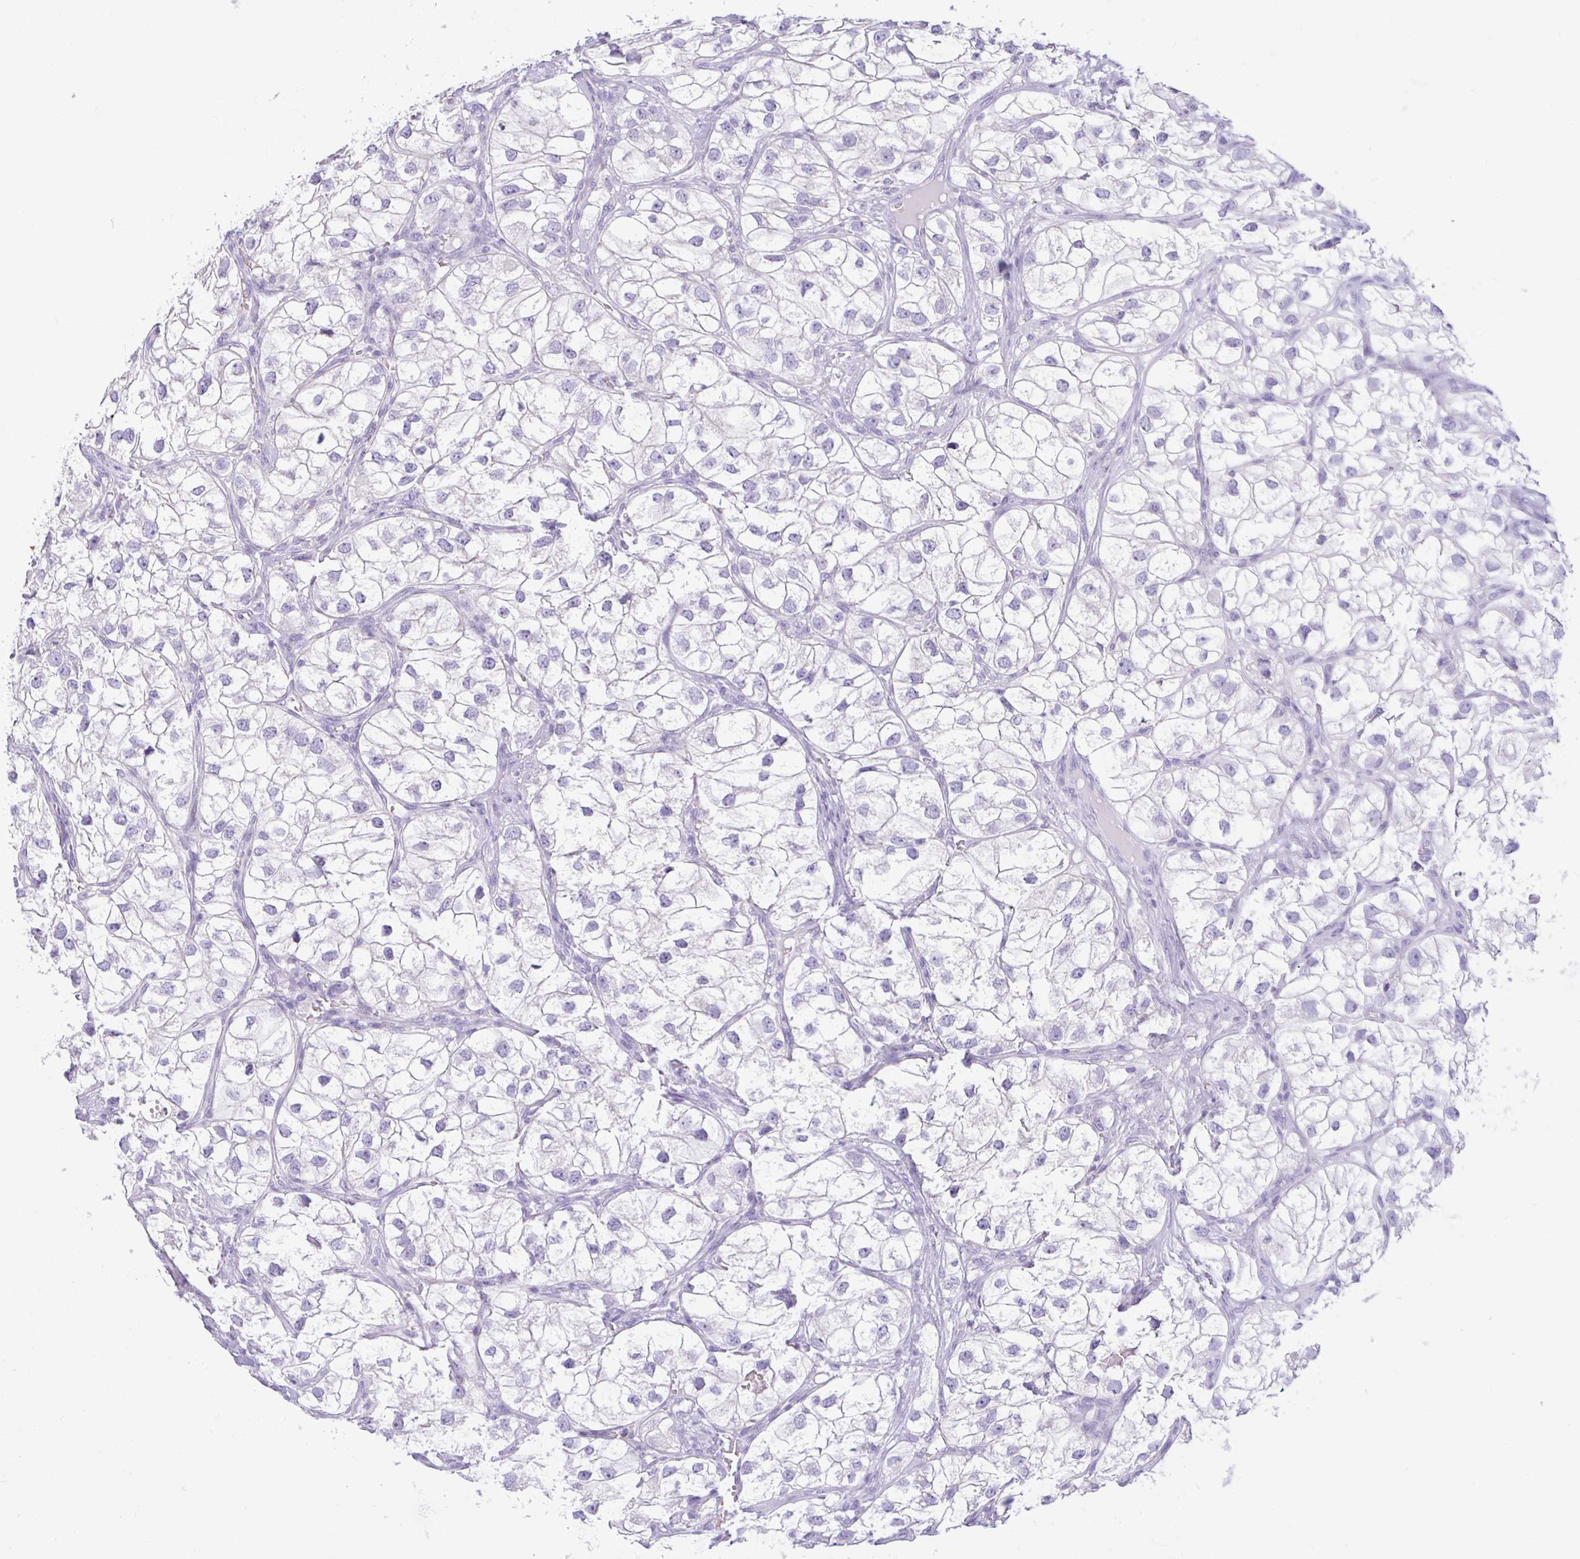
{"staining": {"intensity": "negative", "quantity": "none", "location": "none"}, "tissue": "renal cancer", "cell_type": "Tumor cells", "image_type": "cancer", "snomed": [{"axis": "morphology", "description": "Adenocarcinoma, NOS"}, {"axis": "topography", "description": "Kidney"}], "caption": "There is no significant staining in tumor cells of adenocarcinoma (renal).", "gene": "CTSE", "patient": {"sex": "male", "age": 59}}